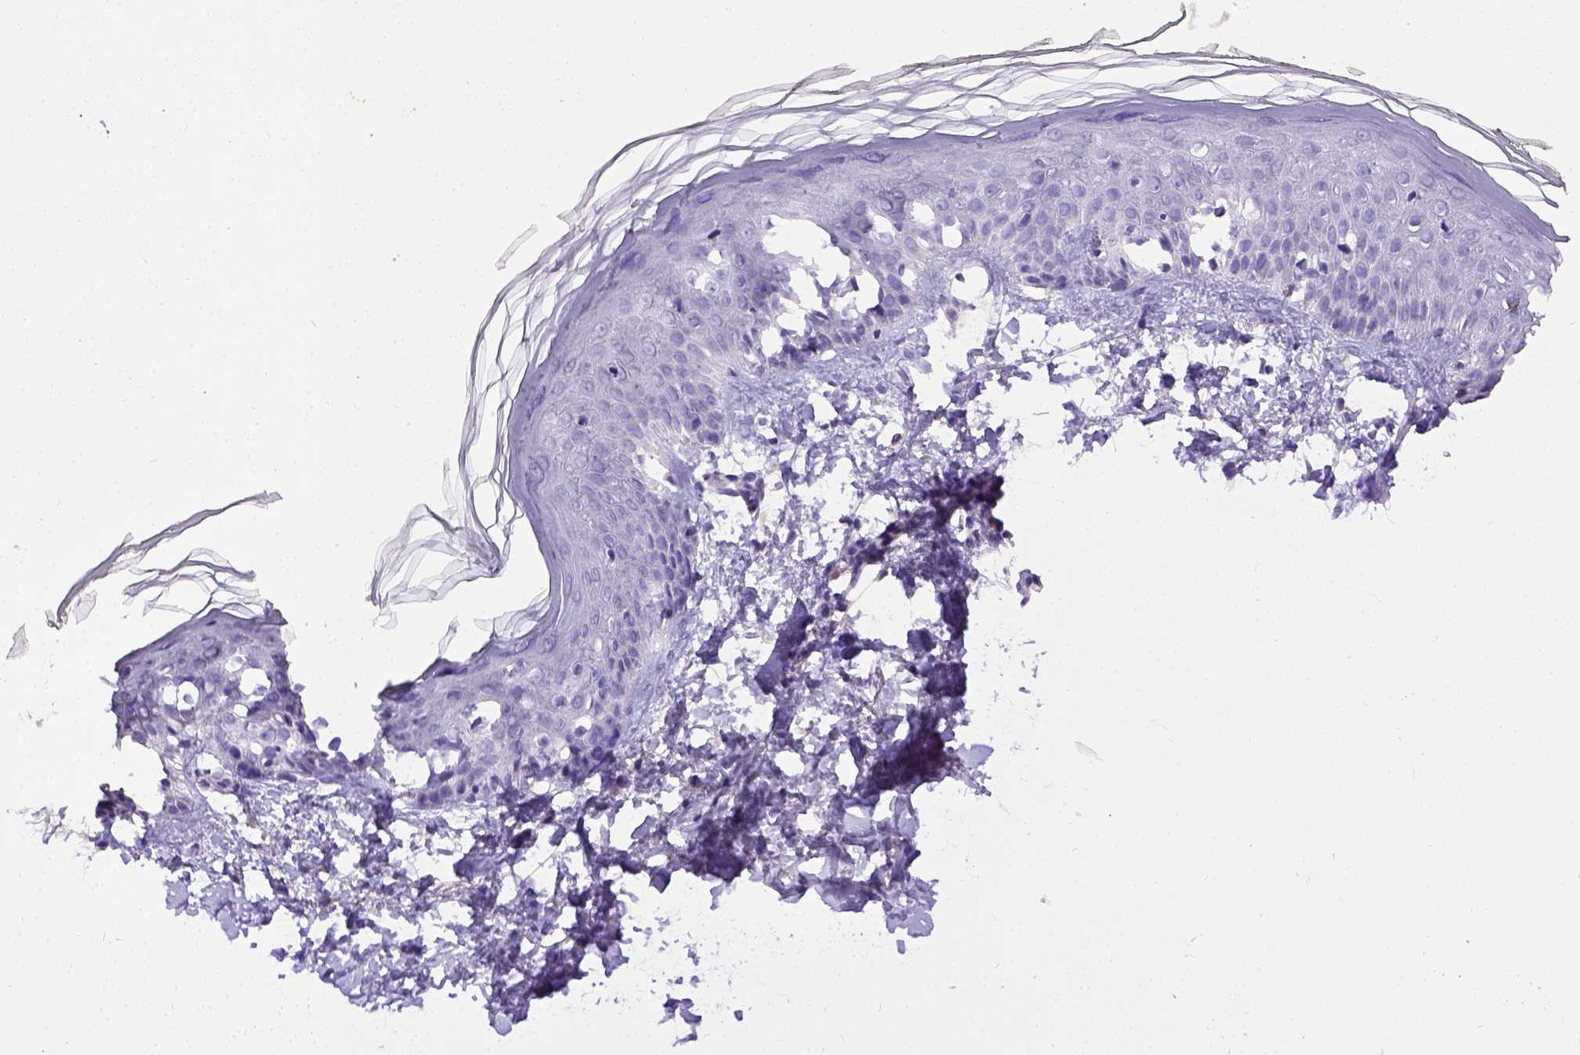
{"staining": {"intensity": "negative", "quantity": "none", "location": "none"}, "tissue": "skin", "cell_type": "Fibroblasts", "image_type": "normal", "snomed": [{"axis": "morphology", "description": "Normal tissue, NOS"}, {"axis": "topography", "description": "Skin"}], "caption": "This is an IHC micrograph of normal skin. There is no staining in fibroblasts.", "gene": "B3GAT1", "patient": {"sex": "female", "age": 62}}